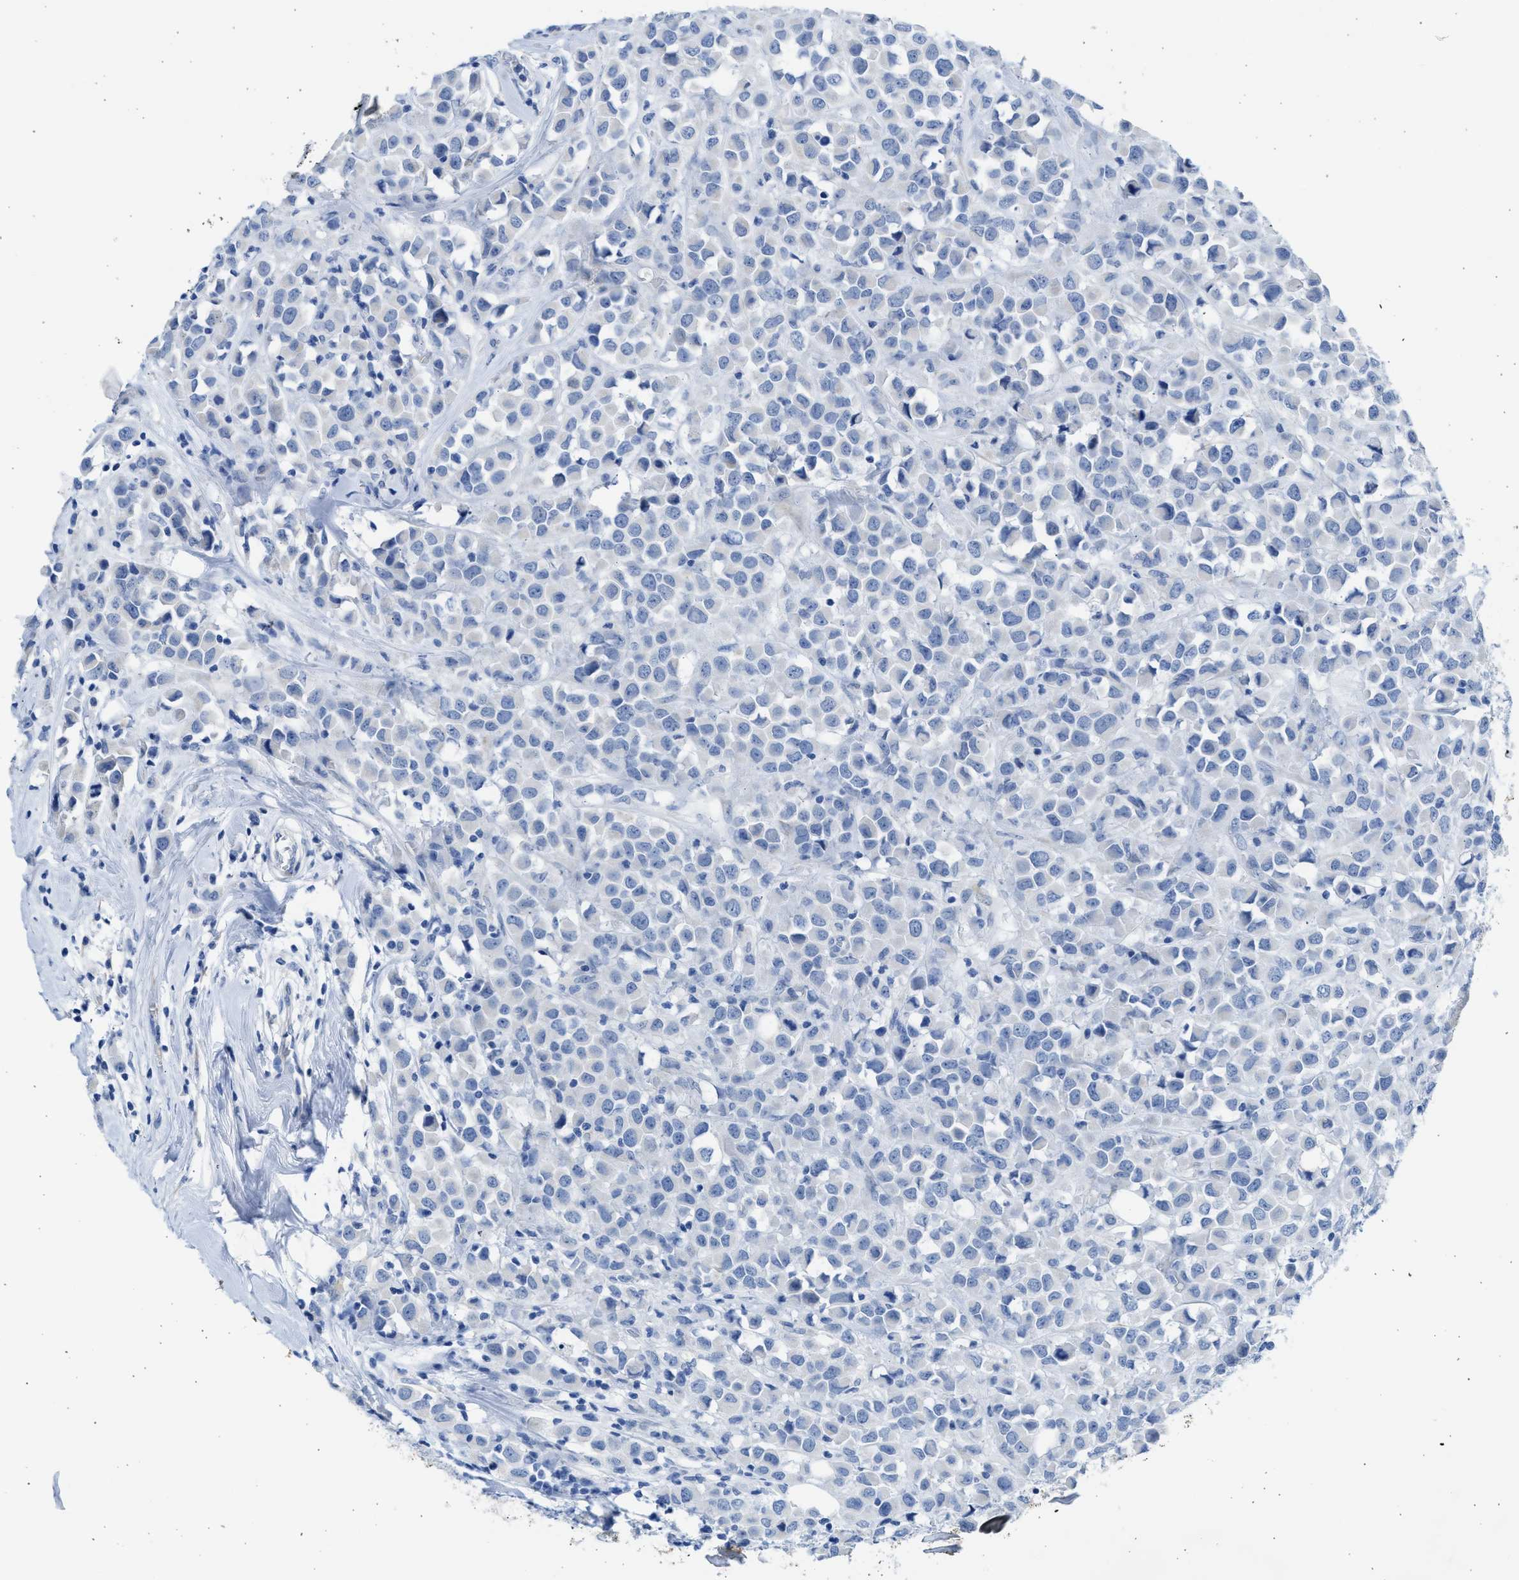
{"staining": {"intensity": "negative", "quantity": "none", "location": "none"}, "tissue": "breast cancer", "cell_type": "Tumor cells", "image_type": "cancer", "snomed": [{"axis": "morphology", "description": "Duct carcinoma"}, {"axis": "topography", "description": "Breast"}], "caption": "Tumor cells show no significant positivity in breast cancer (invasive ductal carcinoma).", "gene": "SPATA3", "patient": {"sex": "female", "age": 61}}